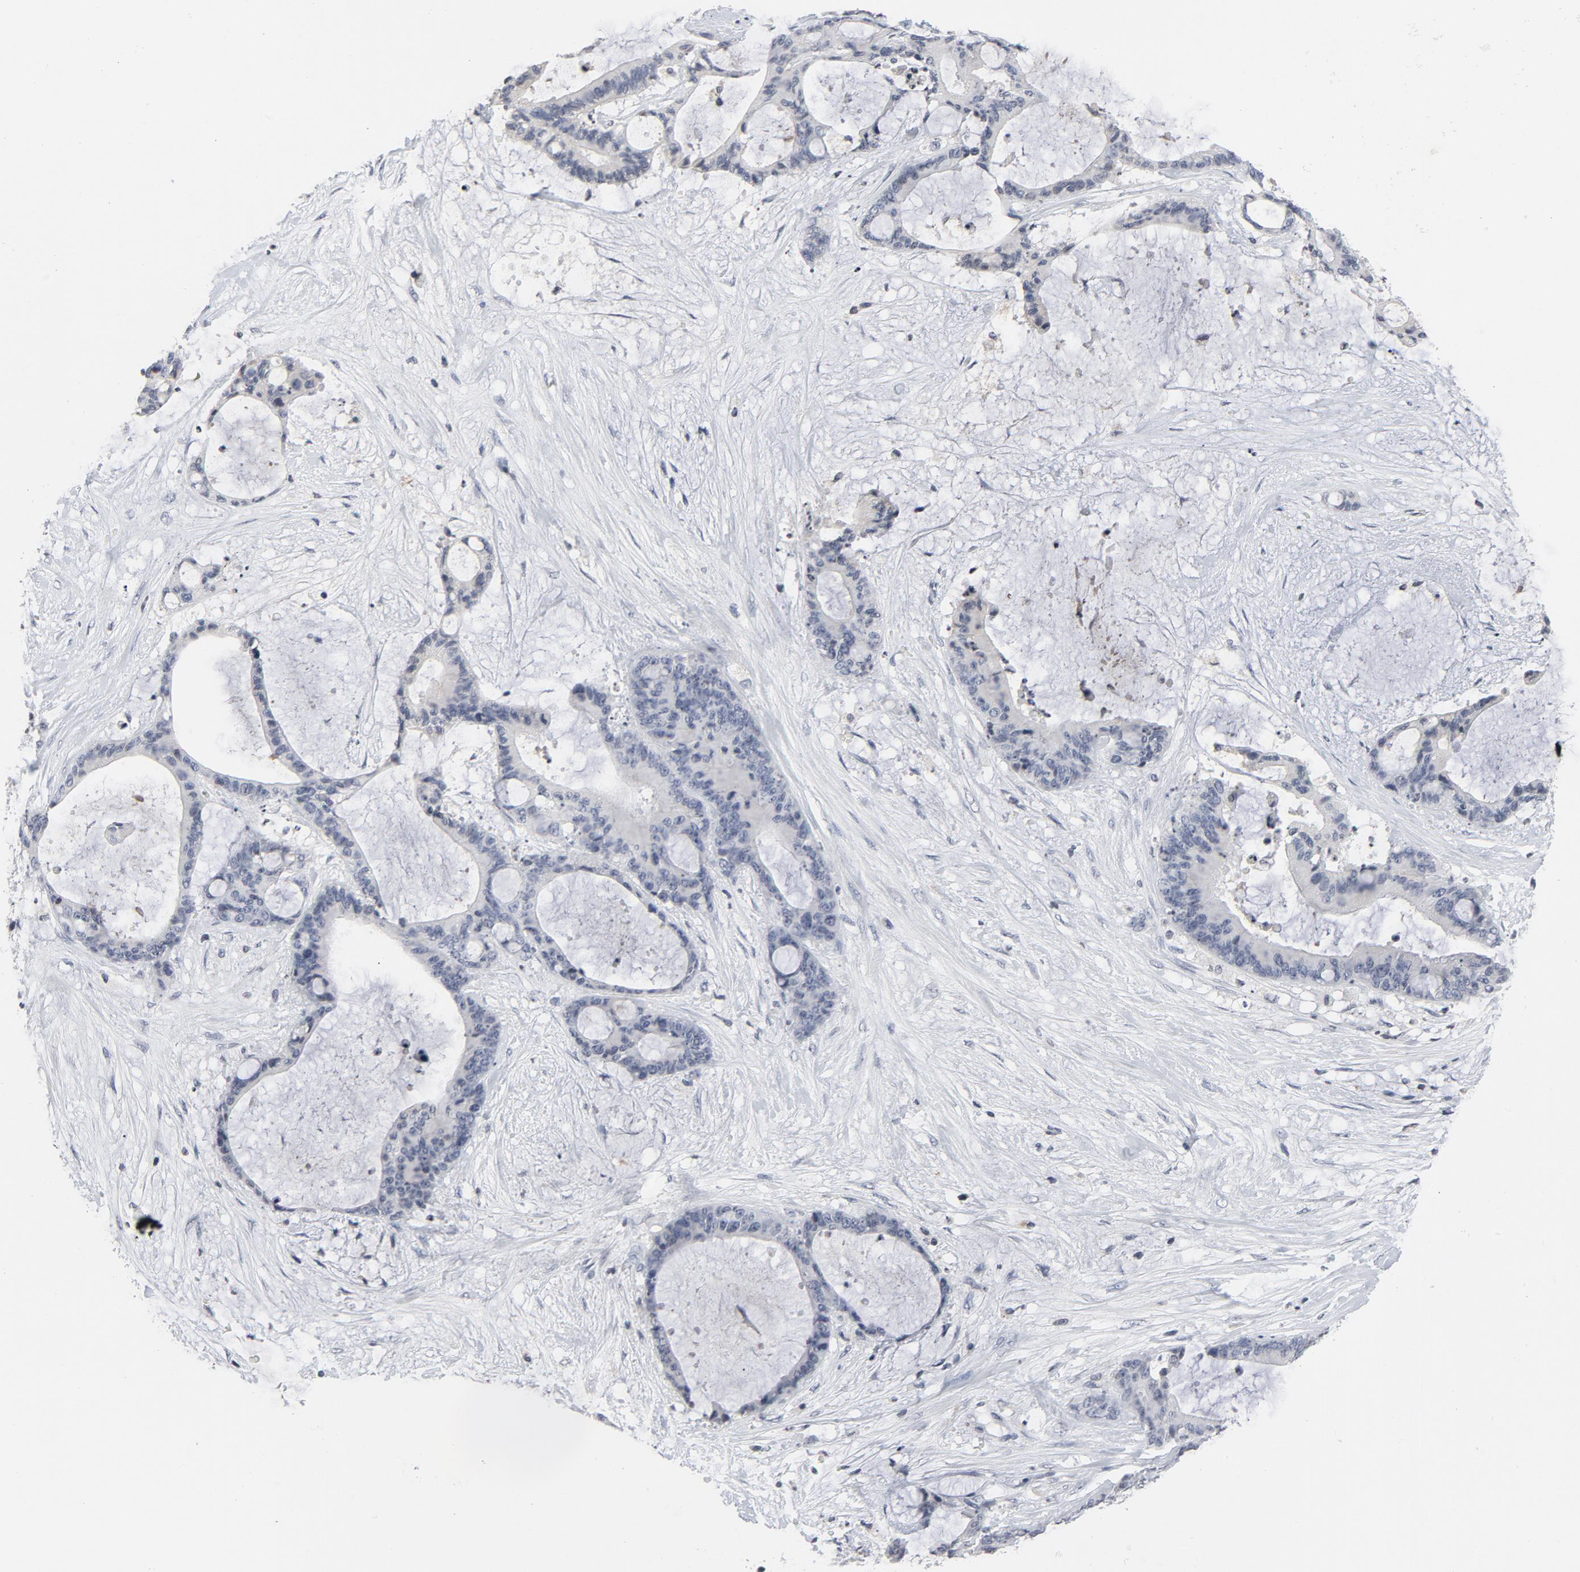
{"staining": {"intensity": "negative", "quantity": "none", "location": "none"}, "tissue": "liver cancer", "cell_type": "Tumor cells", "image_type": "cancer", "snomed": [{"axis": "morphology", "description": "Cholangiocarcinoma"}, {"axis": "topography", "description": "Liver"}], "caption": "Tumor cells show no significant protein positivity in liver cancer (cholangiocarcinoma).", "gene": "TCL1A", "patient": {"sex": "female", "age": 73}}